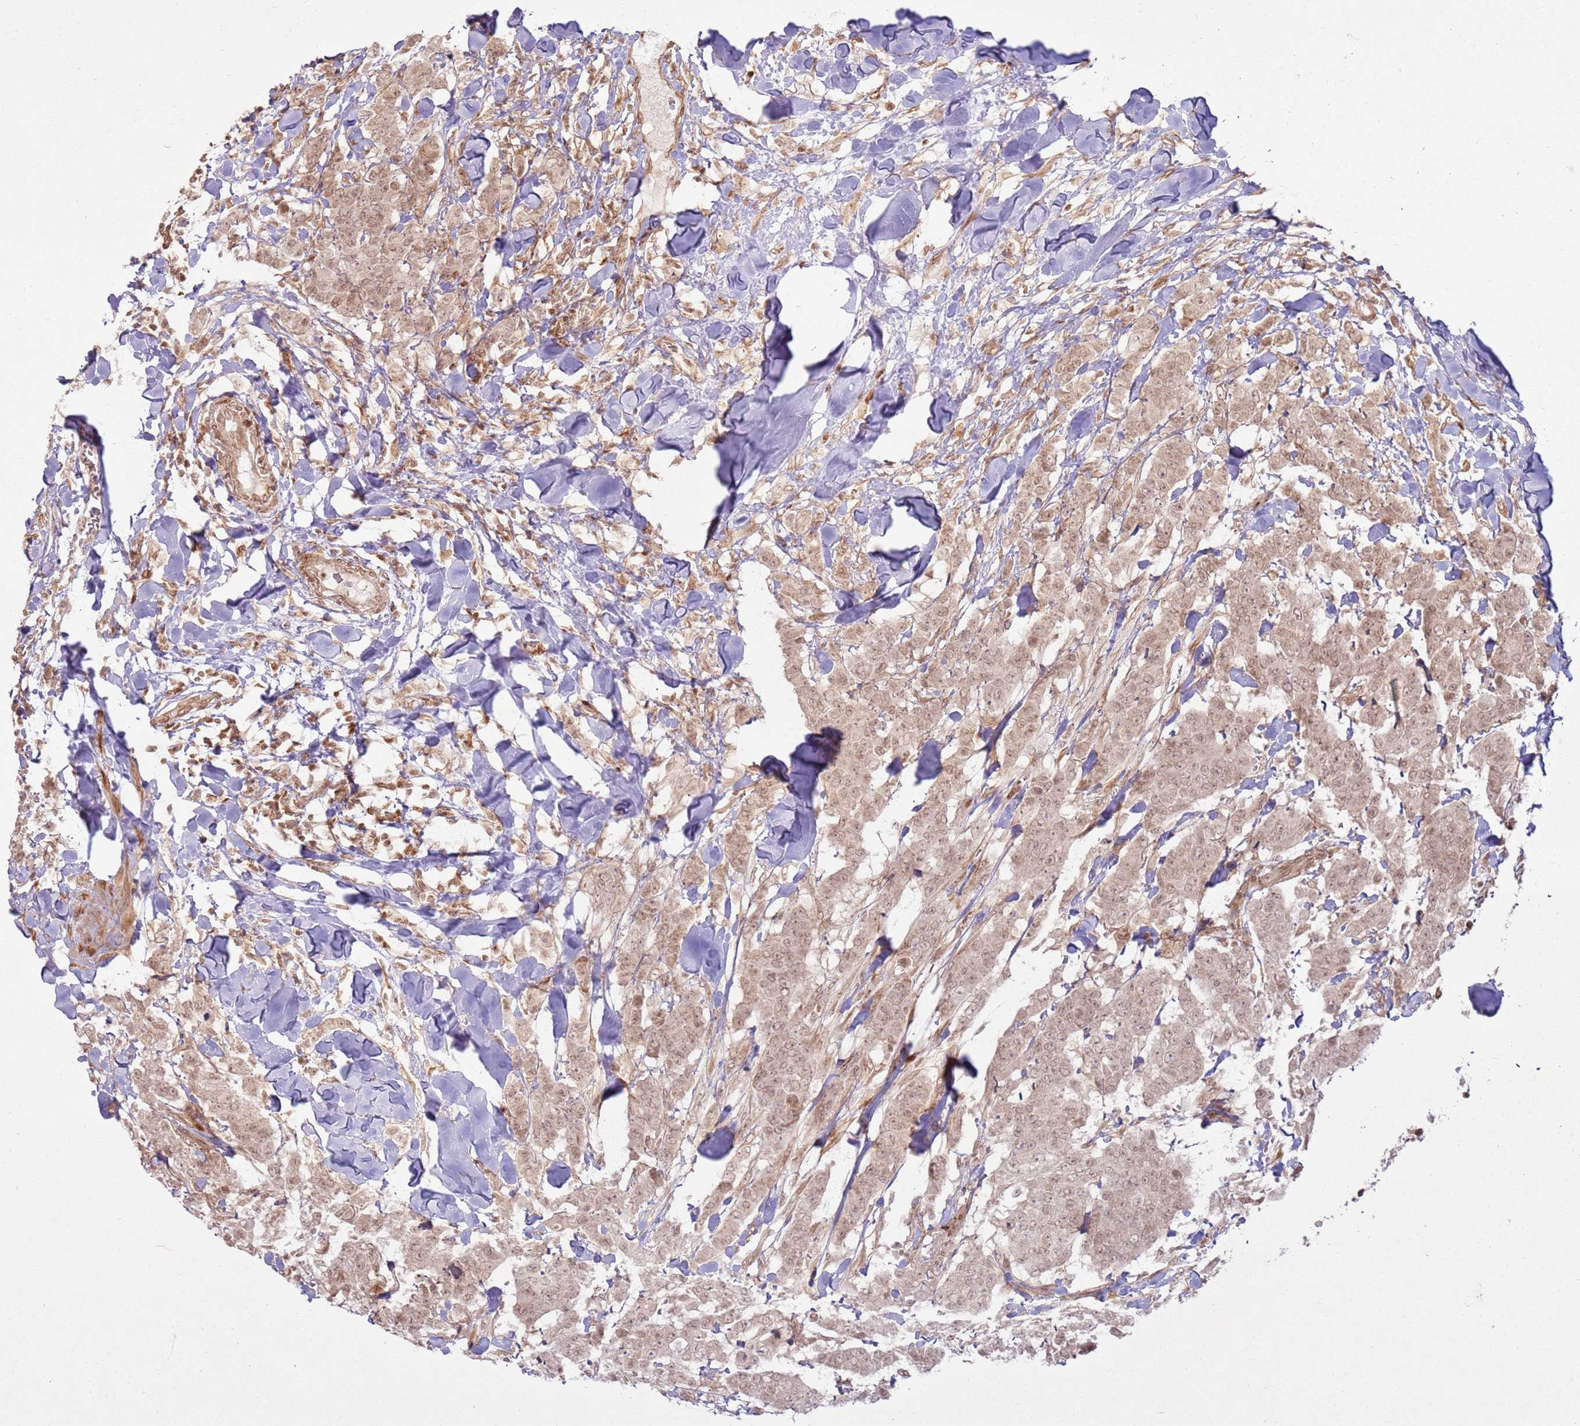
{"staining": {"intensity": "weak", "quantity": ">75%", "location": "cytoplasmic/membranous,nuclear"}, "tissue": "breast cancer", "cell_type": "Tumor cells", "image_type": "cancer", "snomed": [{"axis": "morphology", "description": "Duct carcinoma"}, {"axis": "topography", "description": "Breast"}], "caption": "Approximately >75% of tumor cells in human breast cancer reveal weak cytoplasmic/membranous and nuclear protein expression as visualized by brown immunohistochemical staining.", "gene": "KLHL36", "patient": {"sex": "female", "age": 40}}